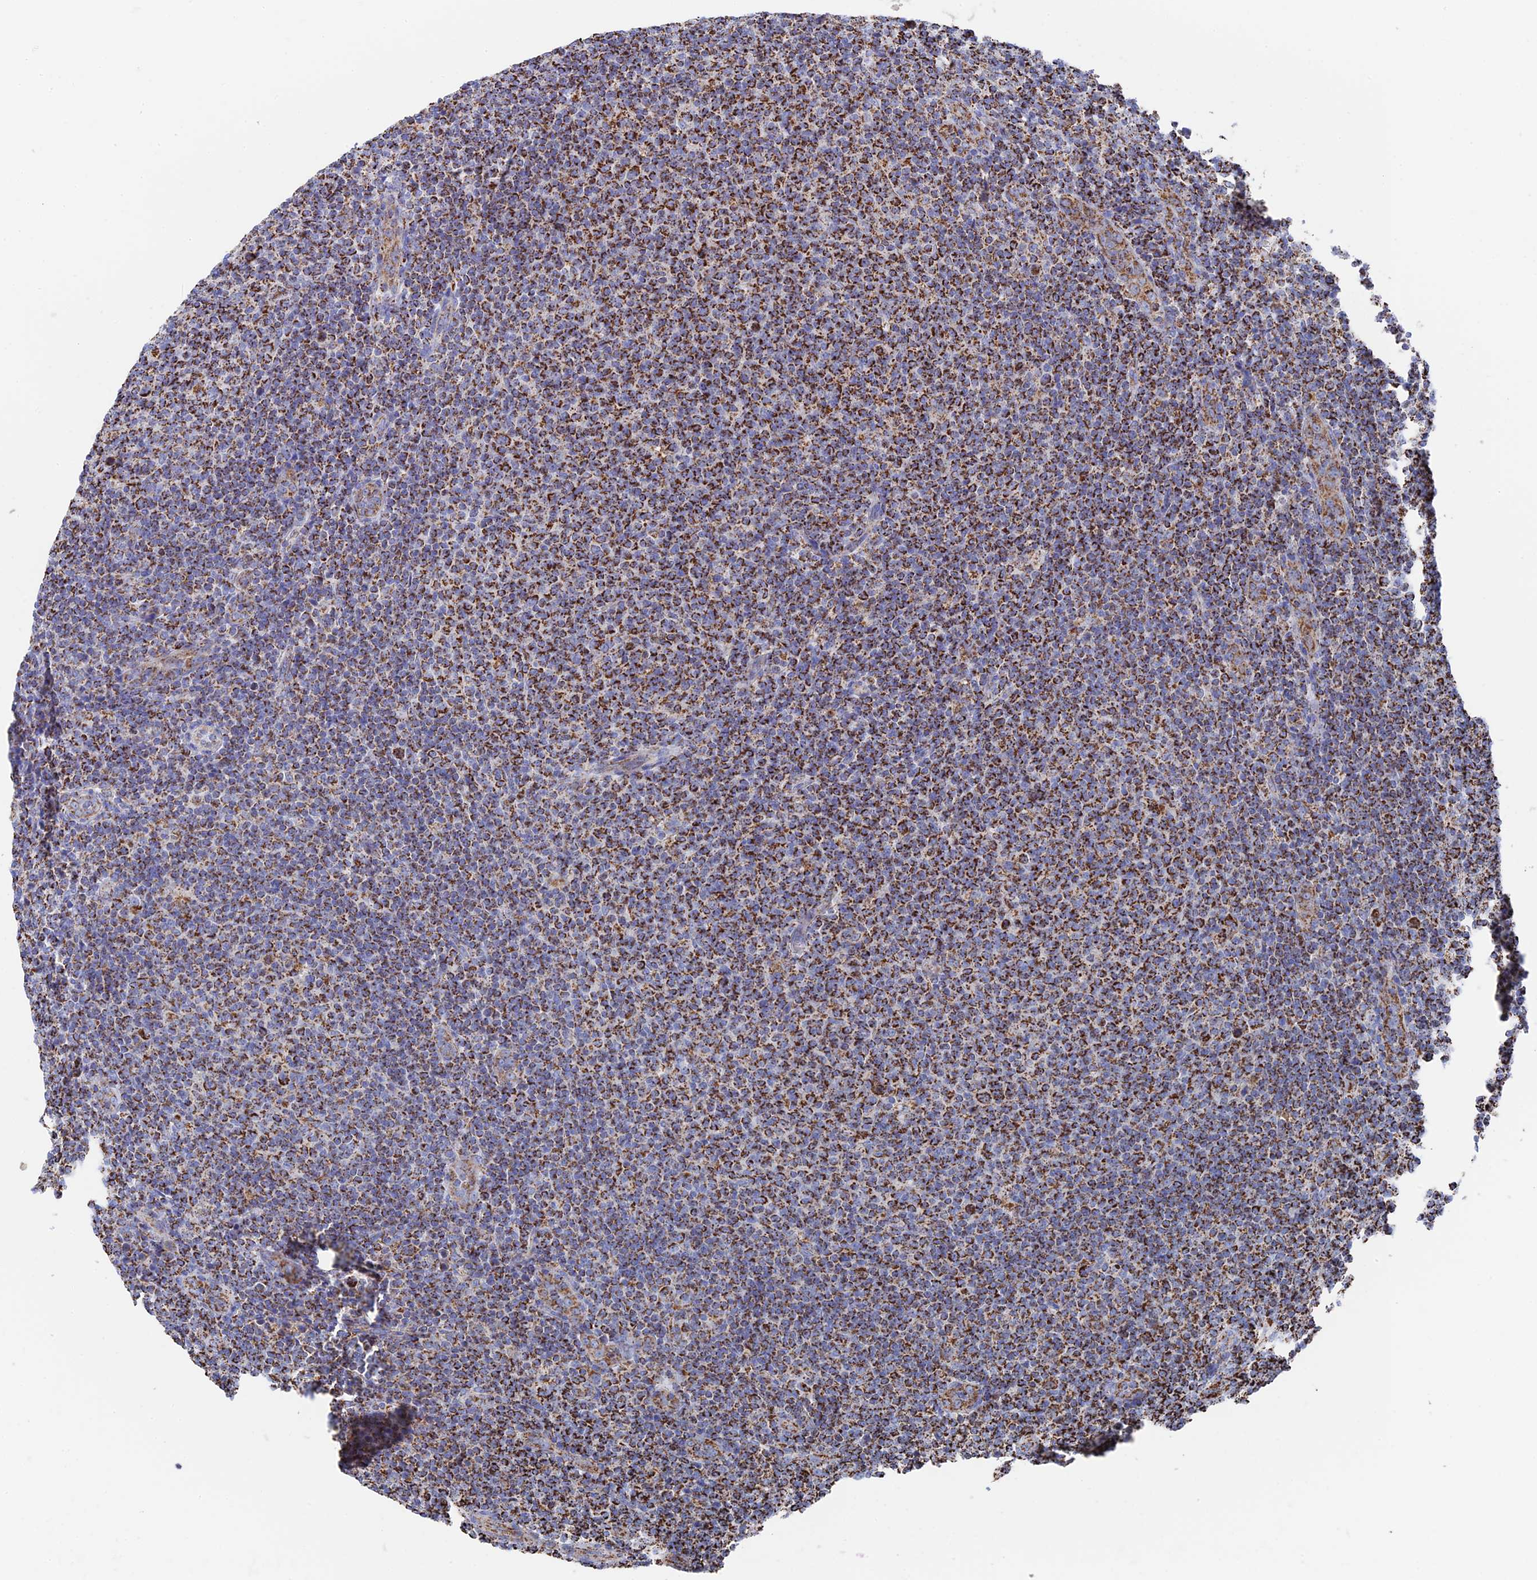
{"staining": {"intensity": "strong", "quantity": ">75%", "location": "cytoplasmic/membranous"}, "tissue": "lymphoma", "cell_type": "Tumor cells", "image_type": "cancer", "snomed": [{"axis": "morphology", "description": "Malignant lymphoma, non-Hodgkin's type, Low grade"}, {"axis": "topography", "description": "Lymph node"}], "caption": "IHC photomicrograph of human low-grade malignant lymphoma, non-Hodgkin's type stained for a protein (brown), which demonstrates high levels of strong cytoplasmic/membranous expression in approximately >75% of tumor cells.", "gene": "HAUS8", "patient": {"sex": "male", "age": 66}}